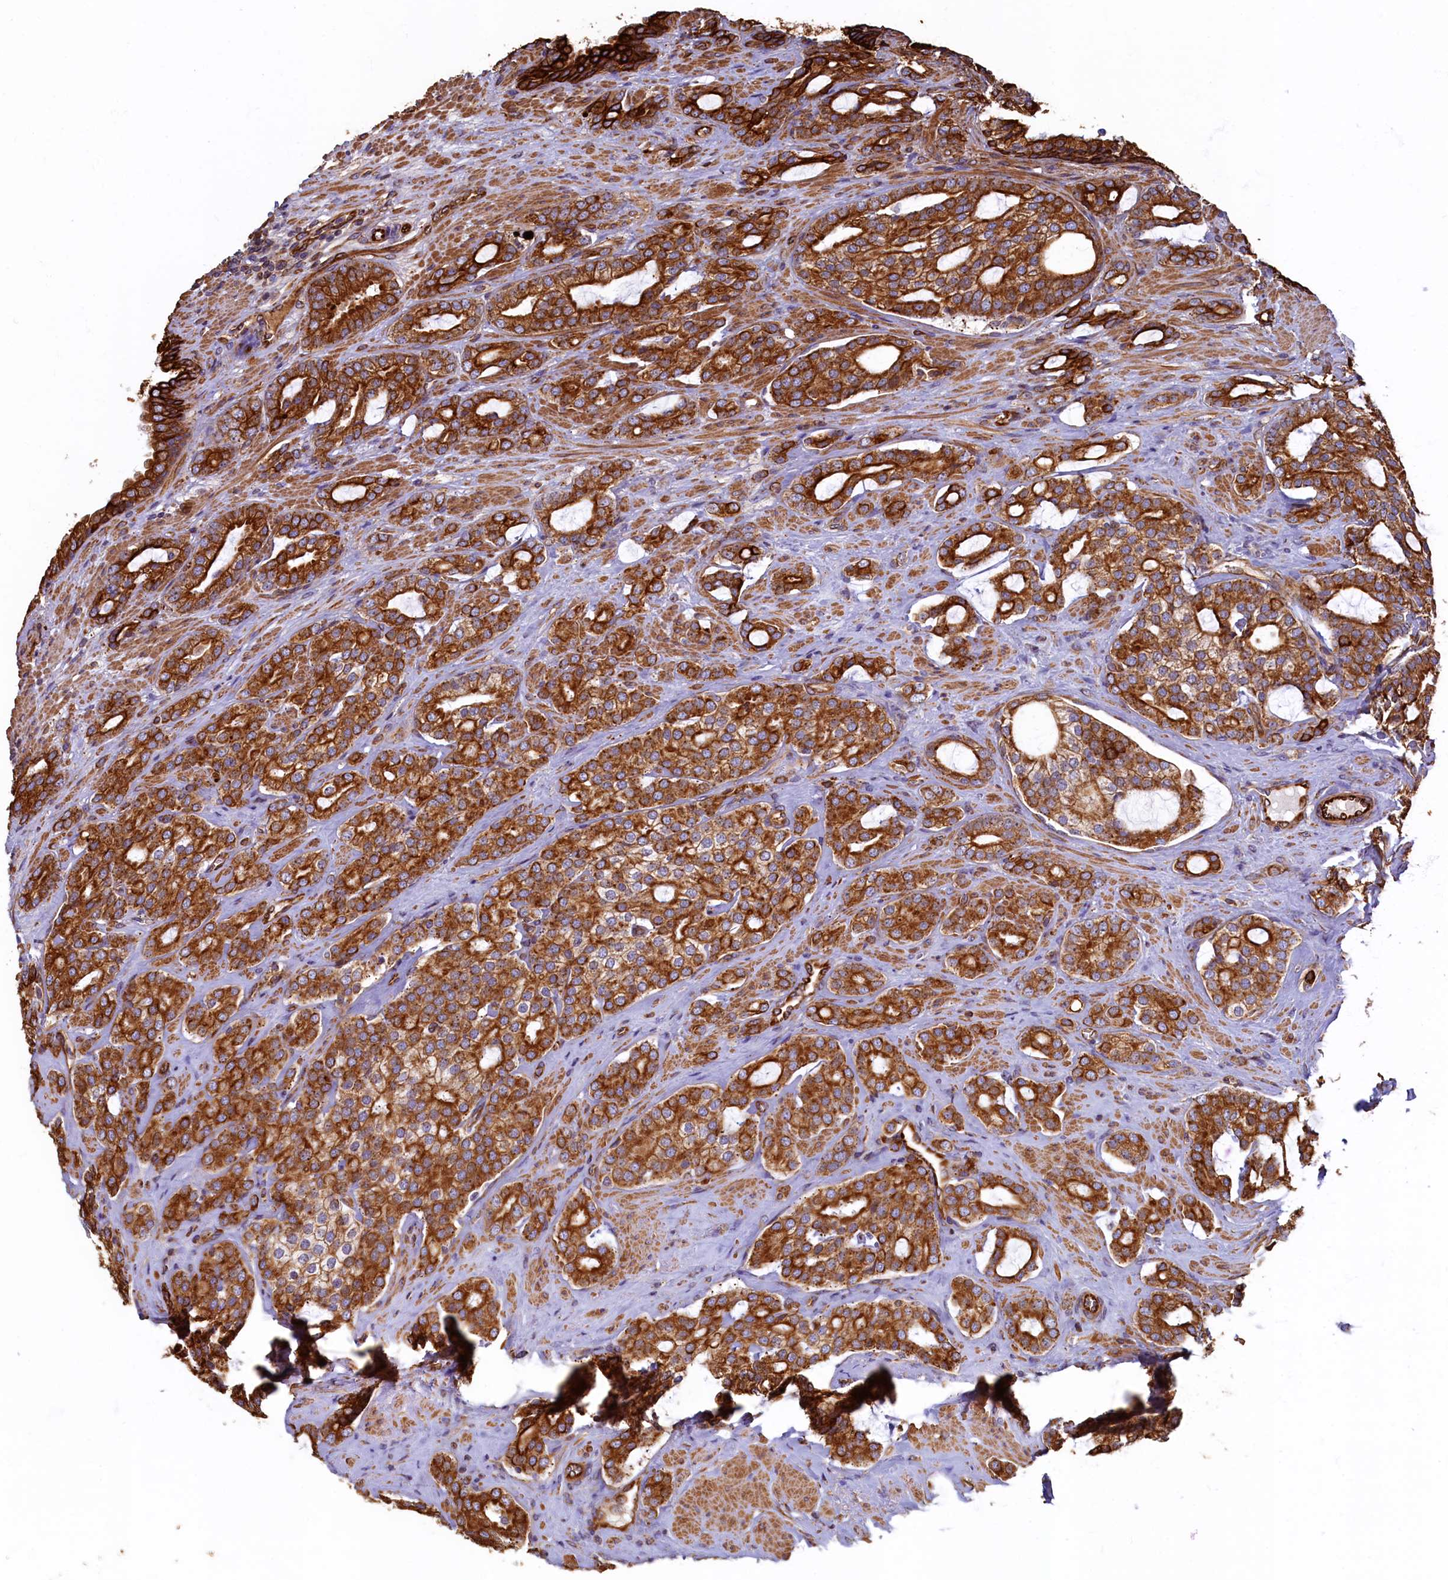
{"staining": {"intensity": "strong", "quantity": ">75%", "location": "cytoplasmic/membranous"}, "tissue": "prostate cancer", "cell_type": "Tumor cells", "image_type": "cancer", "snomed": [{"axis": "morphology", "description": "Adenocarcinoma, High grade"}, {"axis": "topography", "description": "Prostate"}], "caption": "The image displays a brown stain indicating the presence of a protein in the cytoplasmic/membranous of tumor cells in prostate cancer. The protein of interest is stained brown, and the nuclei are stained in blue (DAB IHC with brightfield microscopy, high magnification).", "gene": "LRRC57", "patient": {"sex": "male", "age": 63}}